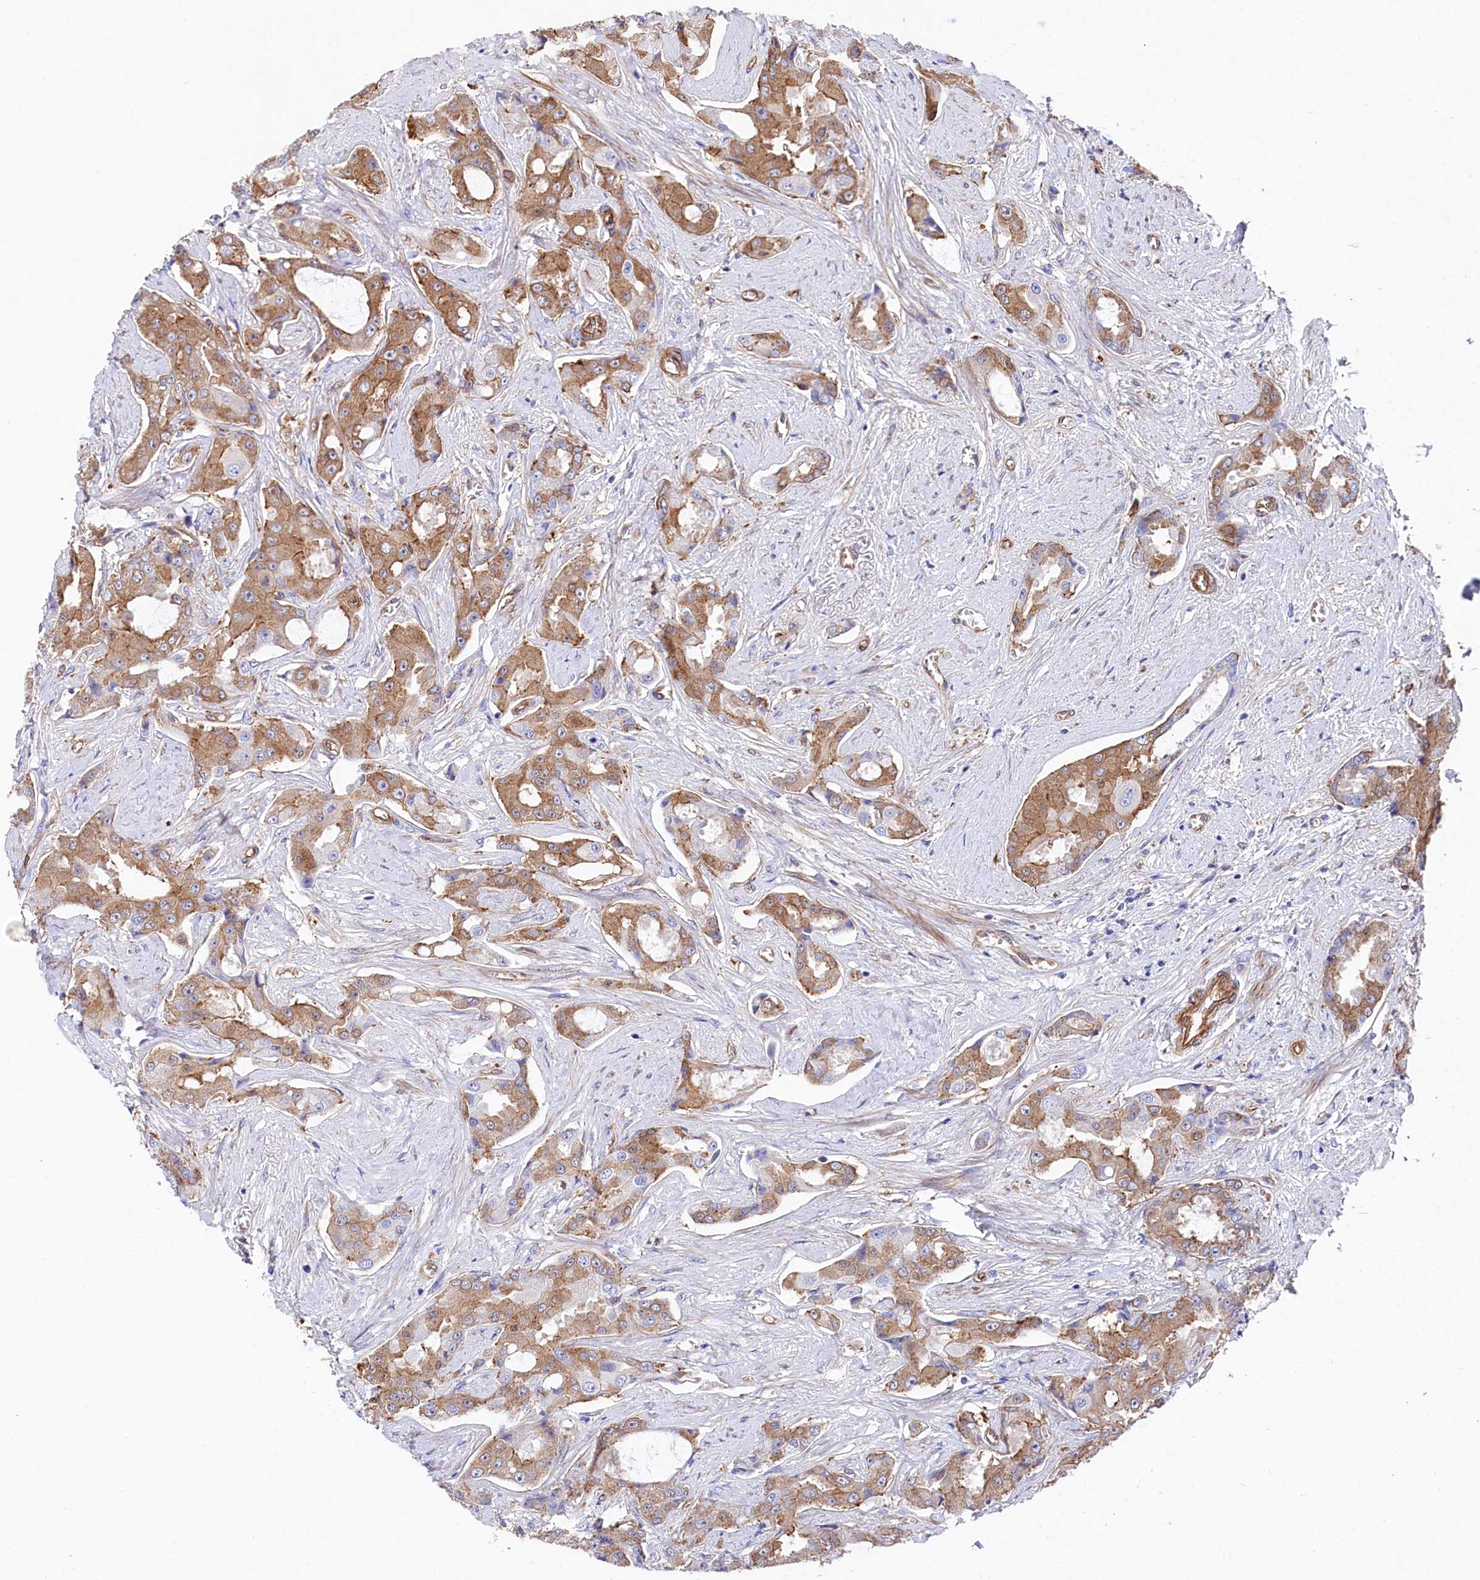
{"staining": {"intensity": "moderate", "quantity": ">75%", "location": "cytoplasmic/membranous"}, "tissue": "prostate cancer", "cell_type": "Tumor cells", "image_type": "cancer", "snomed": [{"axis": "morphology", "description": "Adenocarcinoma, High grade"}, {"axis": "topography", "description": "Prostate"}], "caption": "This histopathology image displays IHC staining of adenocarcinoma (high-grade) (prostate), with medium moderate cytoplasmic/membranous expression in about >75% of tumor cells.", "gene": "TNKS1BP1", "patient": {"sex": "male", "age": 73}}